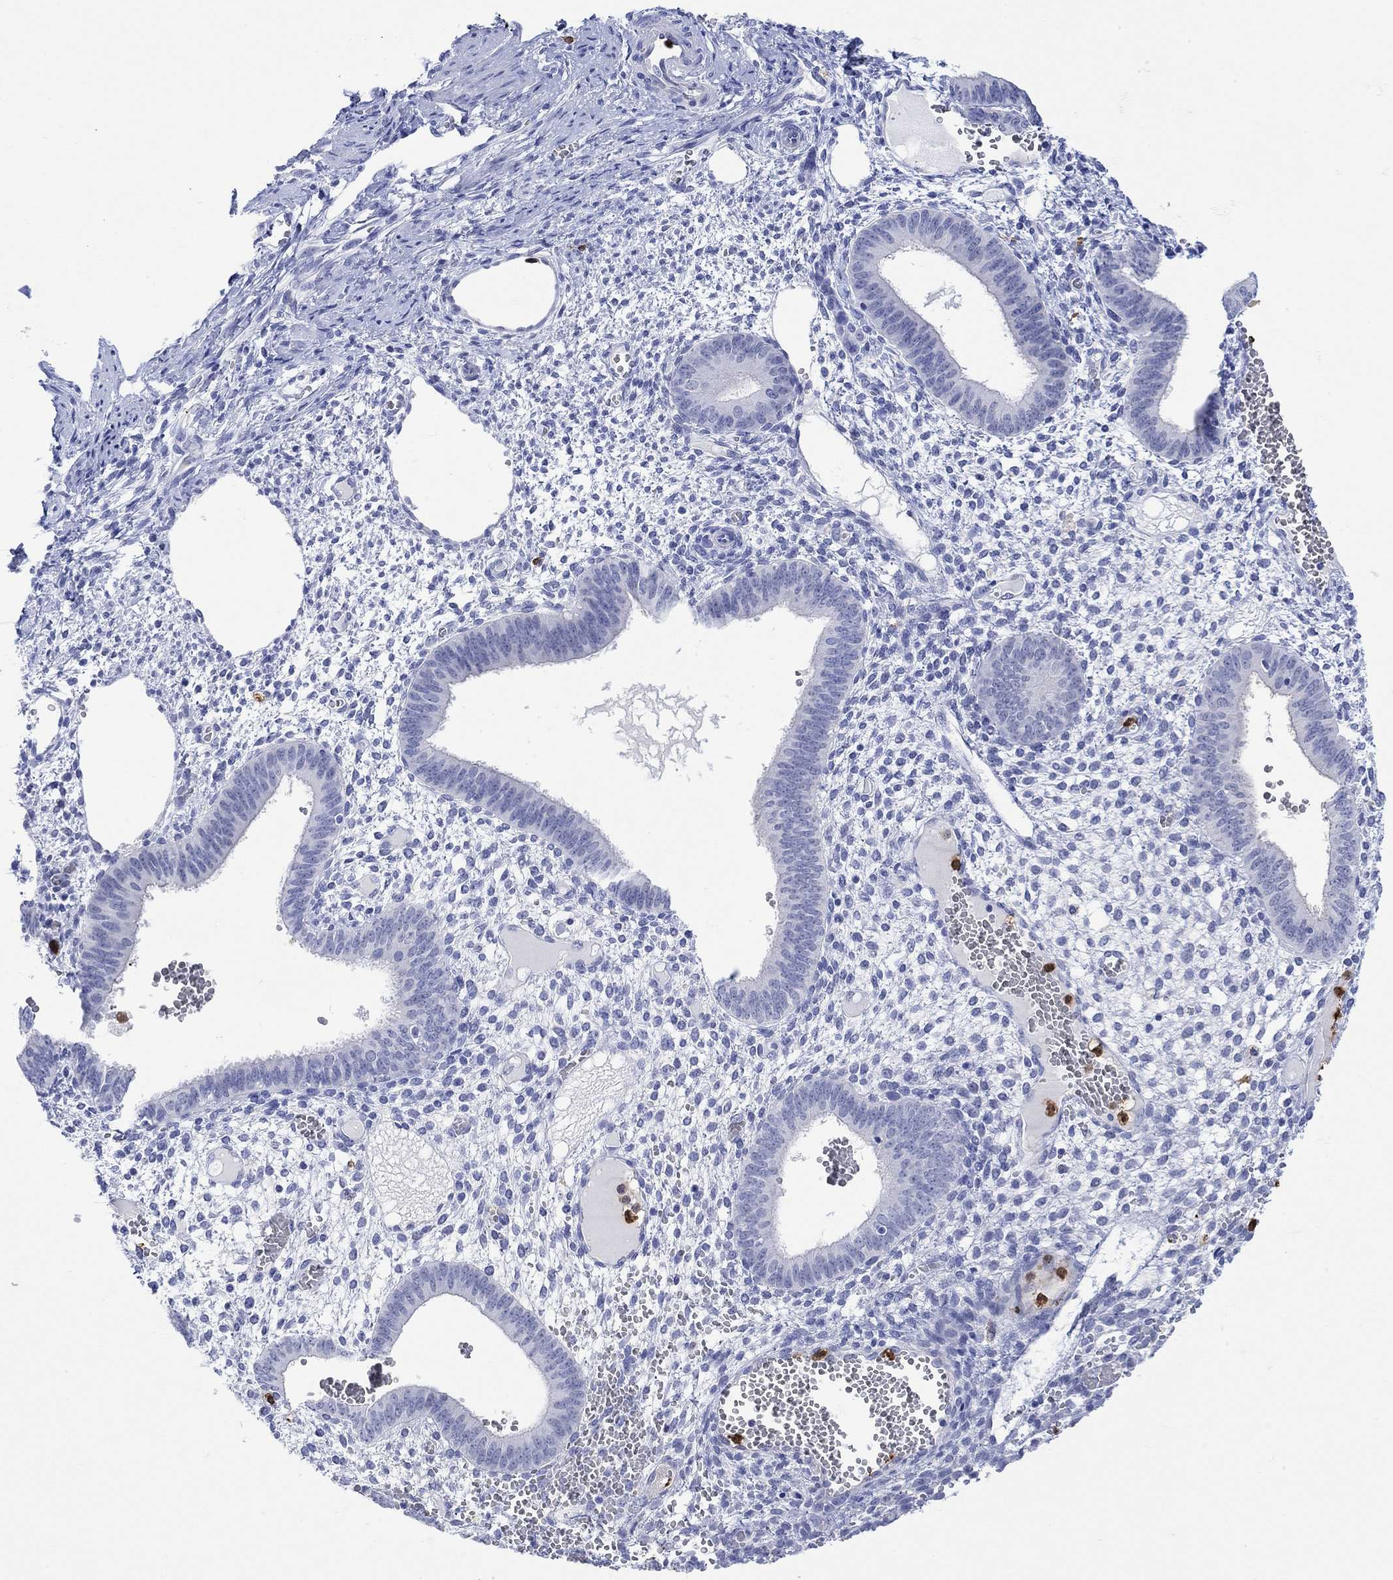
{"staining": {"intensity": "negative", "quantity": "none", "location": "none"}, "tissue": "endometrium", "cell_type": "Cells in endometrial stroma", "image_type": "normal", "snomed": [{"axis": "morphology", "description": "Normal tissue, NOS"}, {"axis": "topography", "description": "Endometrium"}], "caption": "IHC photomicrograph of unremarkable endometrium stained for a protein (brown), which reveals no staining in cells in endometrial stroma.", "gene": "LINGO3", "patient": {"sex": "female", "age": 42}}